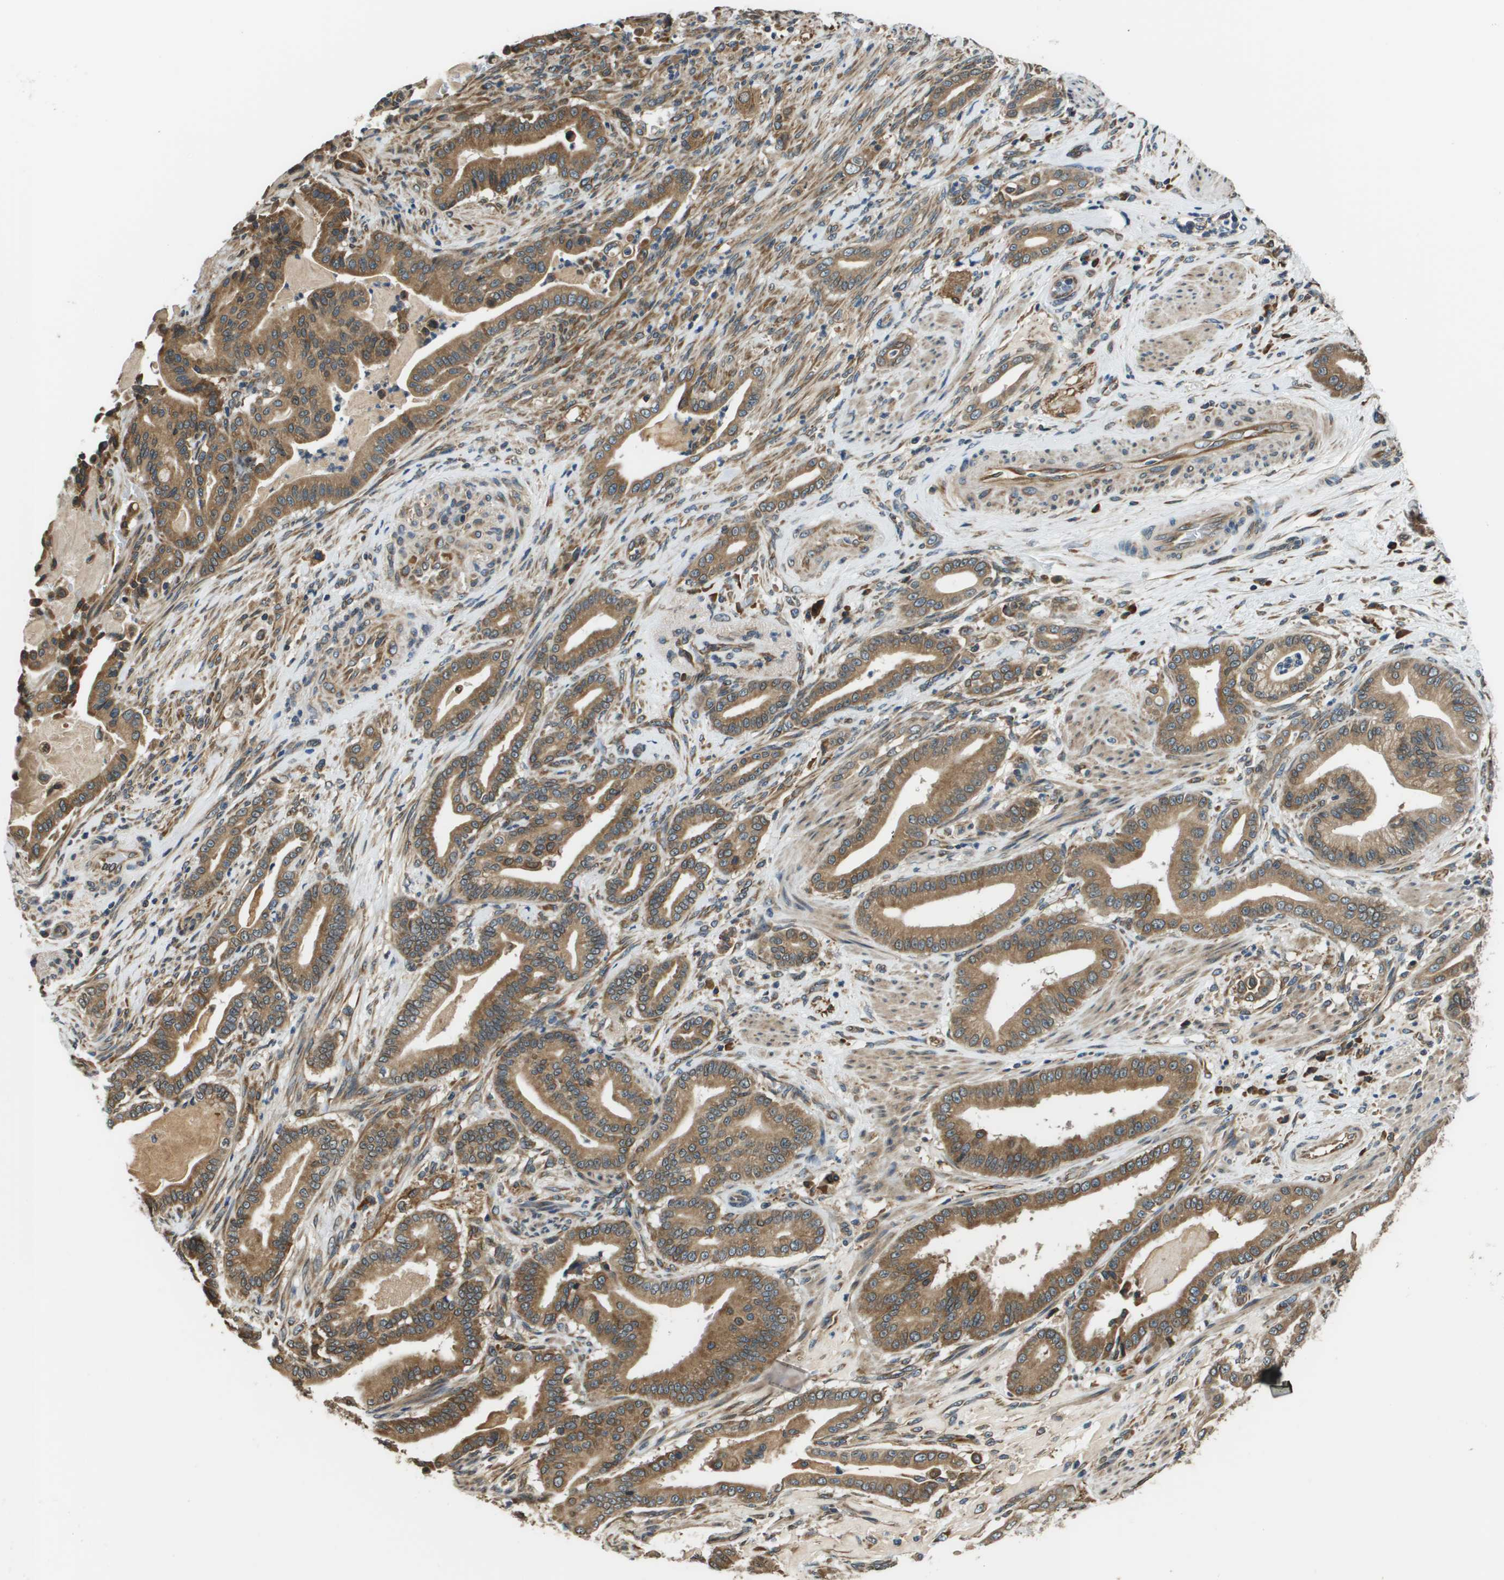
{"staining": {"intensity": "moderate", "quantity": ">75%", "location": "cytoplasmic/membranous"}, "tissue": "pancreatic cancer", "cell_type": "Tumor cells", "image_type": "cancer", "snomed": [{"axis": "morphology", "description": "Normal tissue, NOS"}, {"axis": "morphology", "description": "Adenocarcinoma, NOS"}, {"axis": "topography", "description": "Pancreas"}], "caption": "Tumor cells exhibit medium levels of moderate cytoplasmic/membranous expression in about >75% of cells in adenocarcinoma (pancreatic).", "gene": "SEC62", "patient": {"sex": "male", "age": 63}}